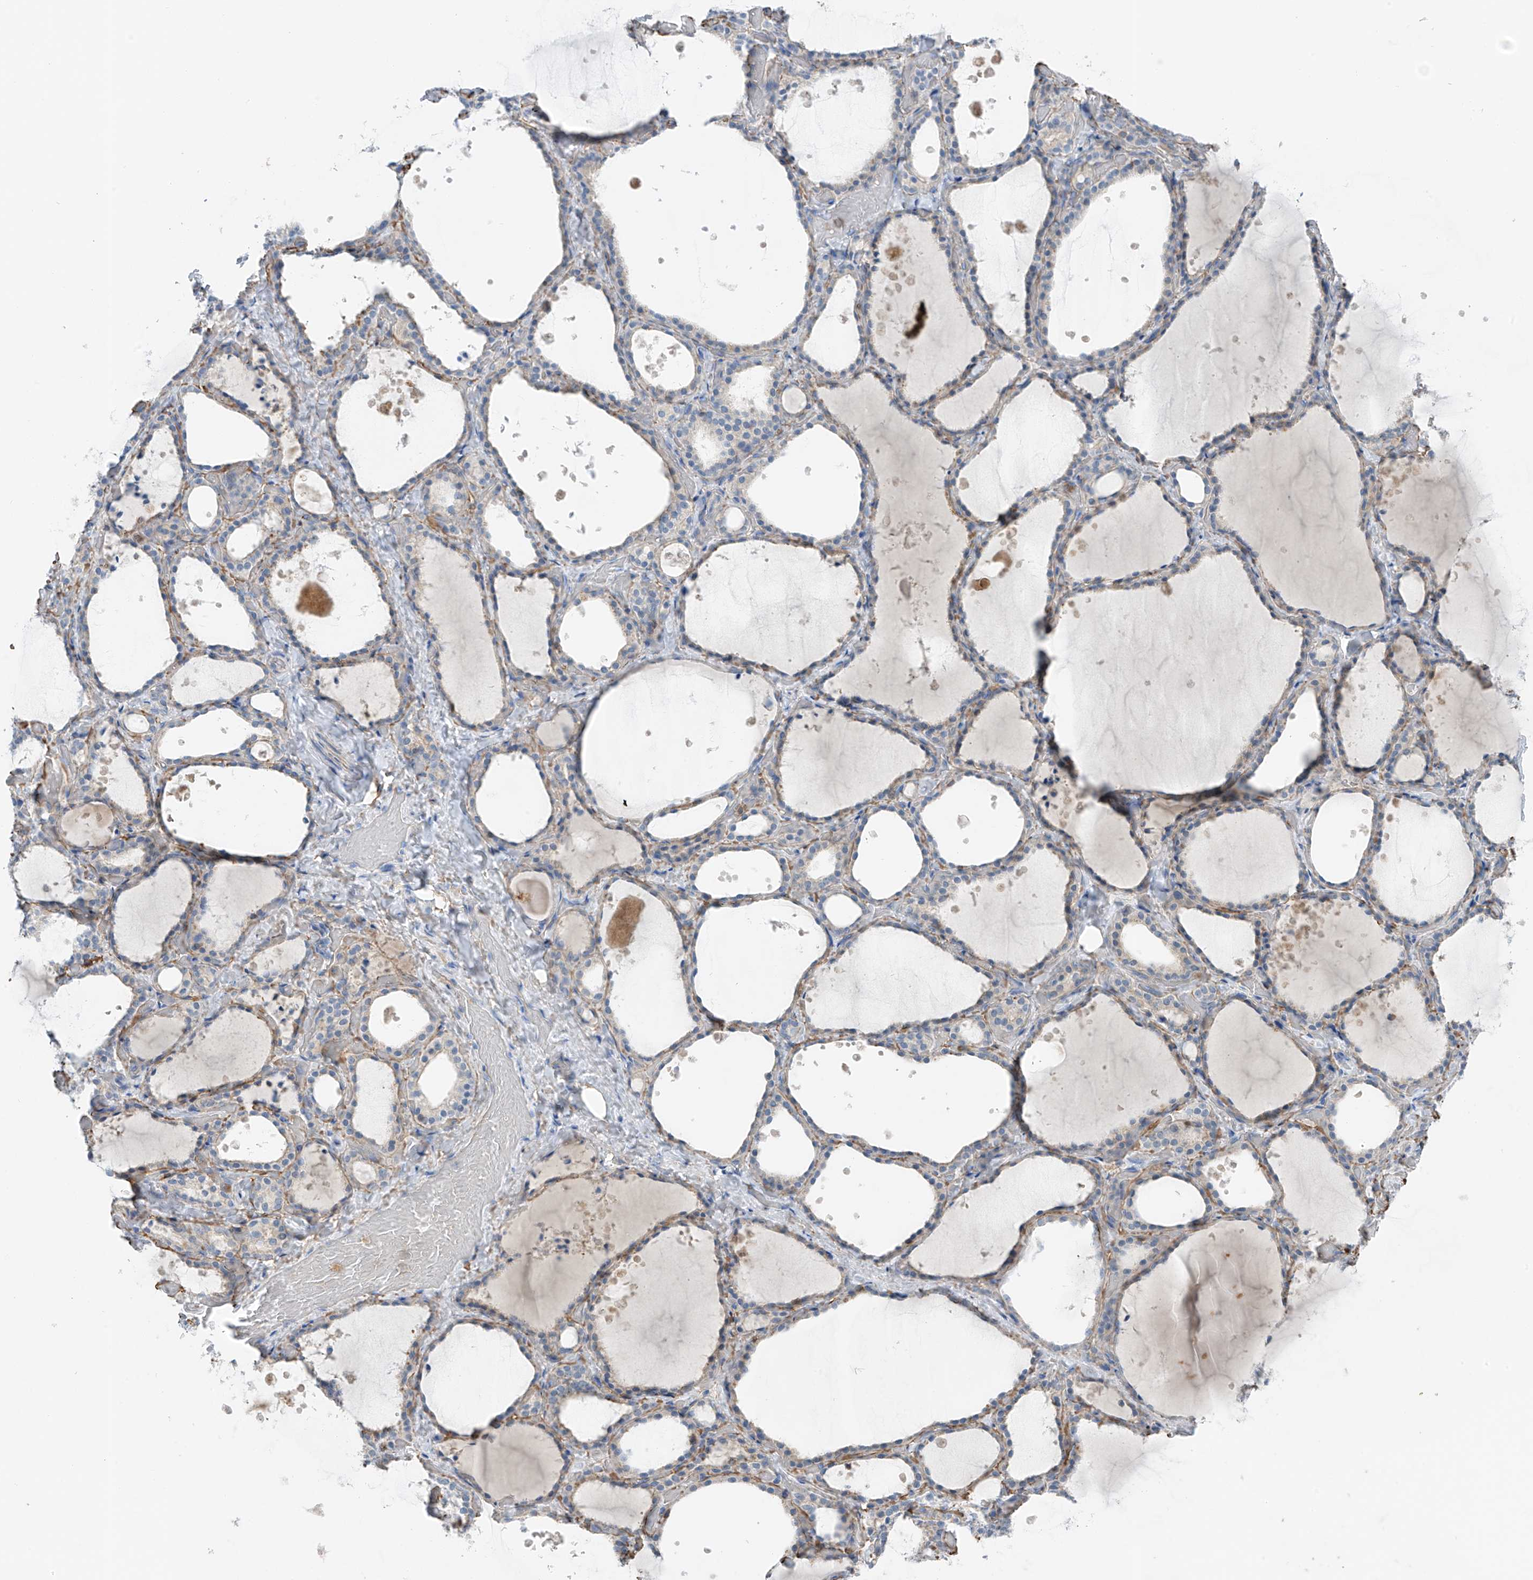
{"staining": {"intensity": "weak", "quantity": "<25%", "location": "cytoplasmic/membranous"}, "tissue": "thyroid gland", "cell_type": "Glandular cells", "image_type": "normal", "snomed": [{"axis": "morphology", "description": "Normal tissue, NOS"}, {"axis": "topography", "description": "Thyroid gland"}], "caption": "Immunohistochemical staining of benign thyroid gland demonstrates no significant expression in glandular cells.", "gene": "NALCN", "patient": {"sex": "female", "age": 44}}